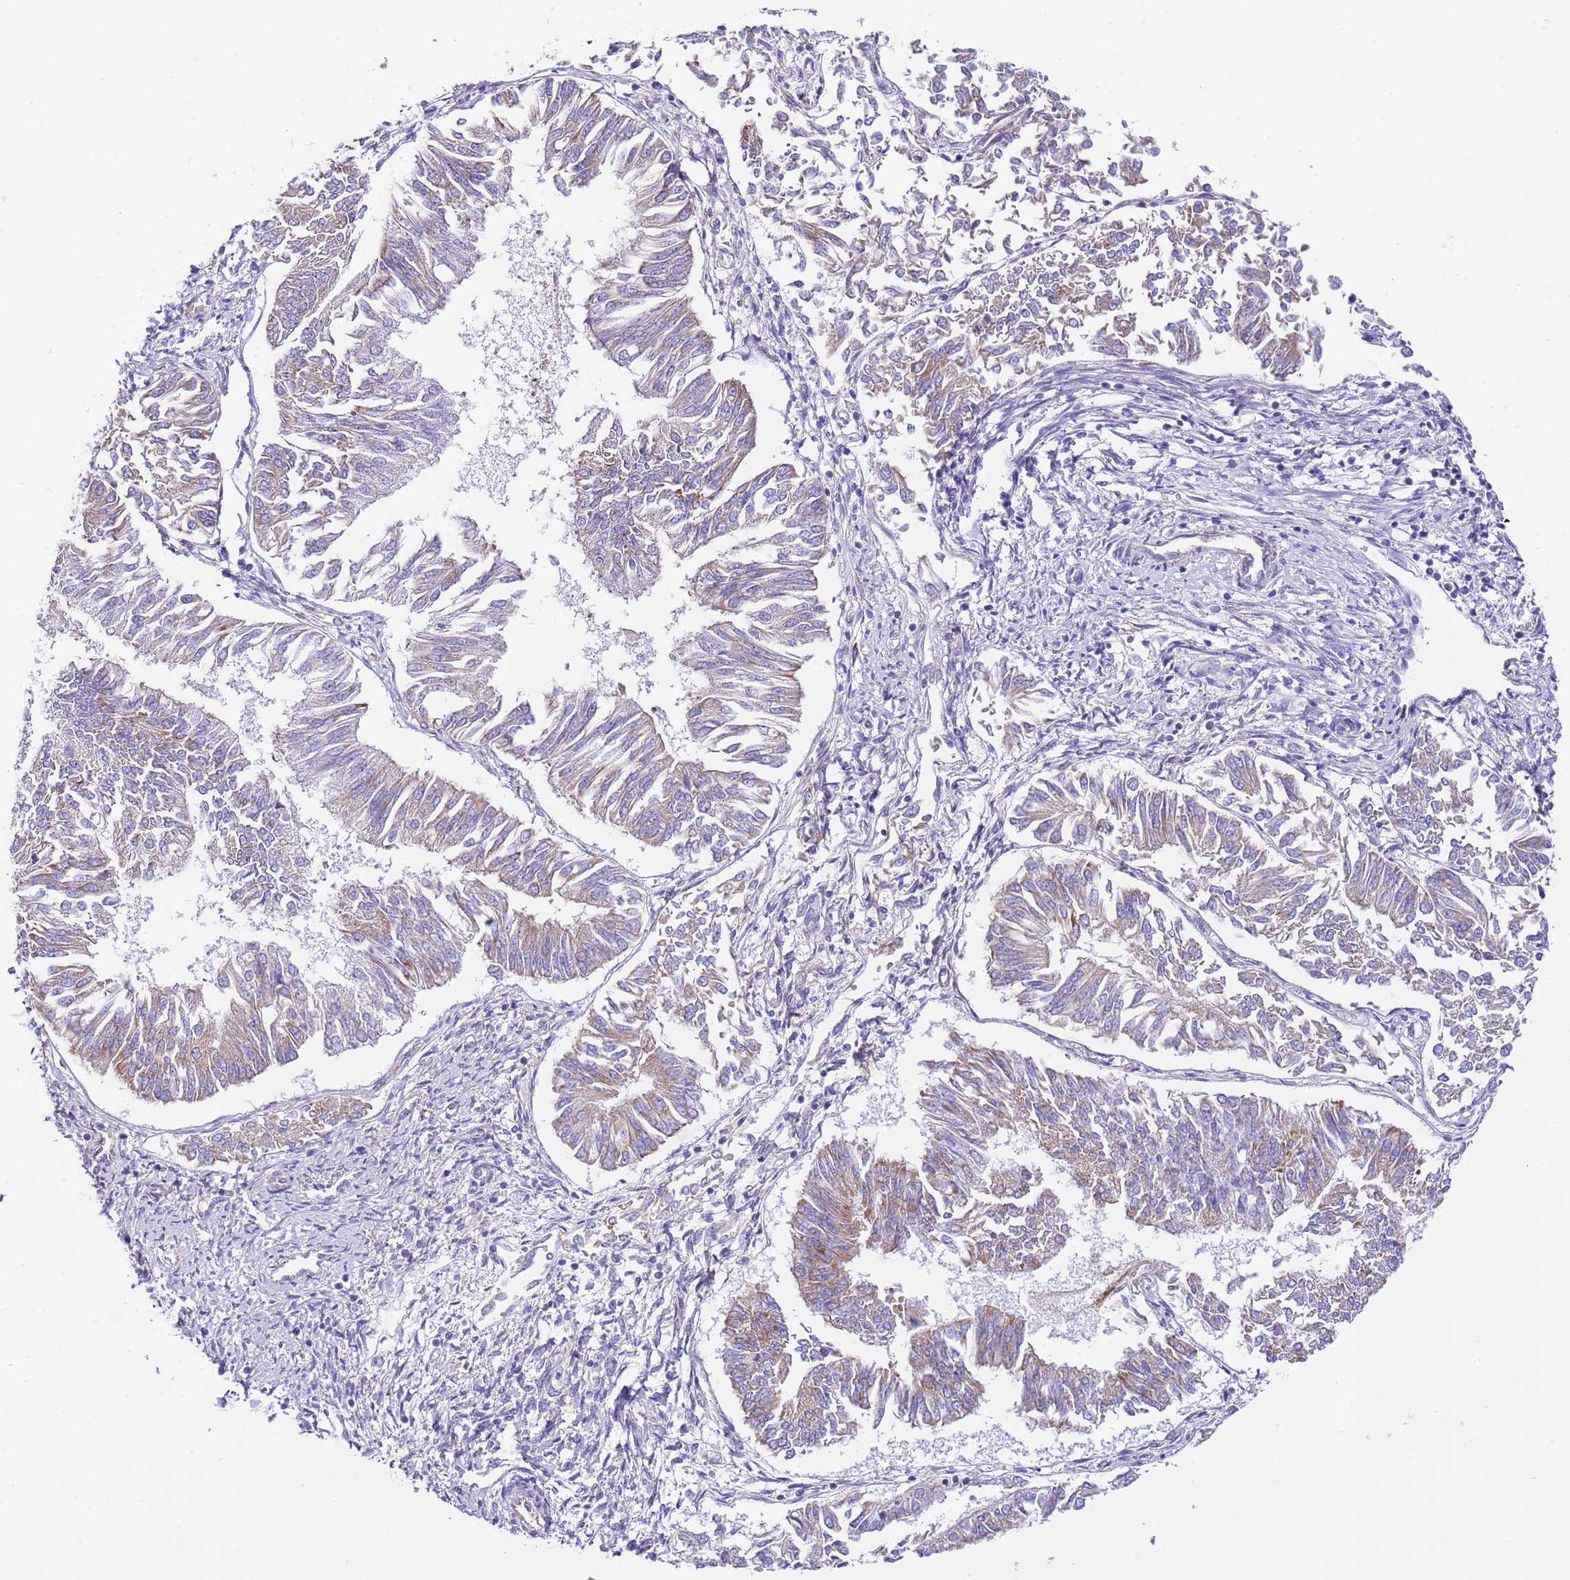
{"staining": {"intensity": "weak", "quantity": "25%-75%", "location": "cytoplasmic/membranous"}, "tissue": "endometrial cancer", "cell_type": "Tumor cells", "image_type": "cancer", "snomed": [{"axis": "morphology", "description": "Adenocarcinoma, NOS"}, {"axis": "topography", "description": "Endometrium"}], "caption": "A photomicrograph showing weak cytoplasmic/membranous positivity in about 25%-75% of tumor cells in endometrial adenocarcinoma, as visualized by brown immunohistochemical staining.", "gene": "RPS10", "patient": {"sex": "female", "age": 58}}